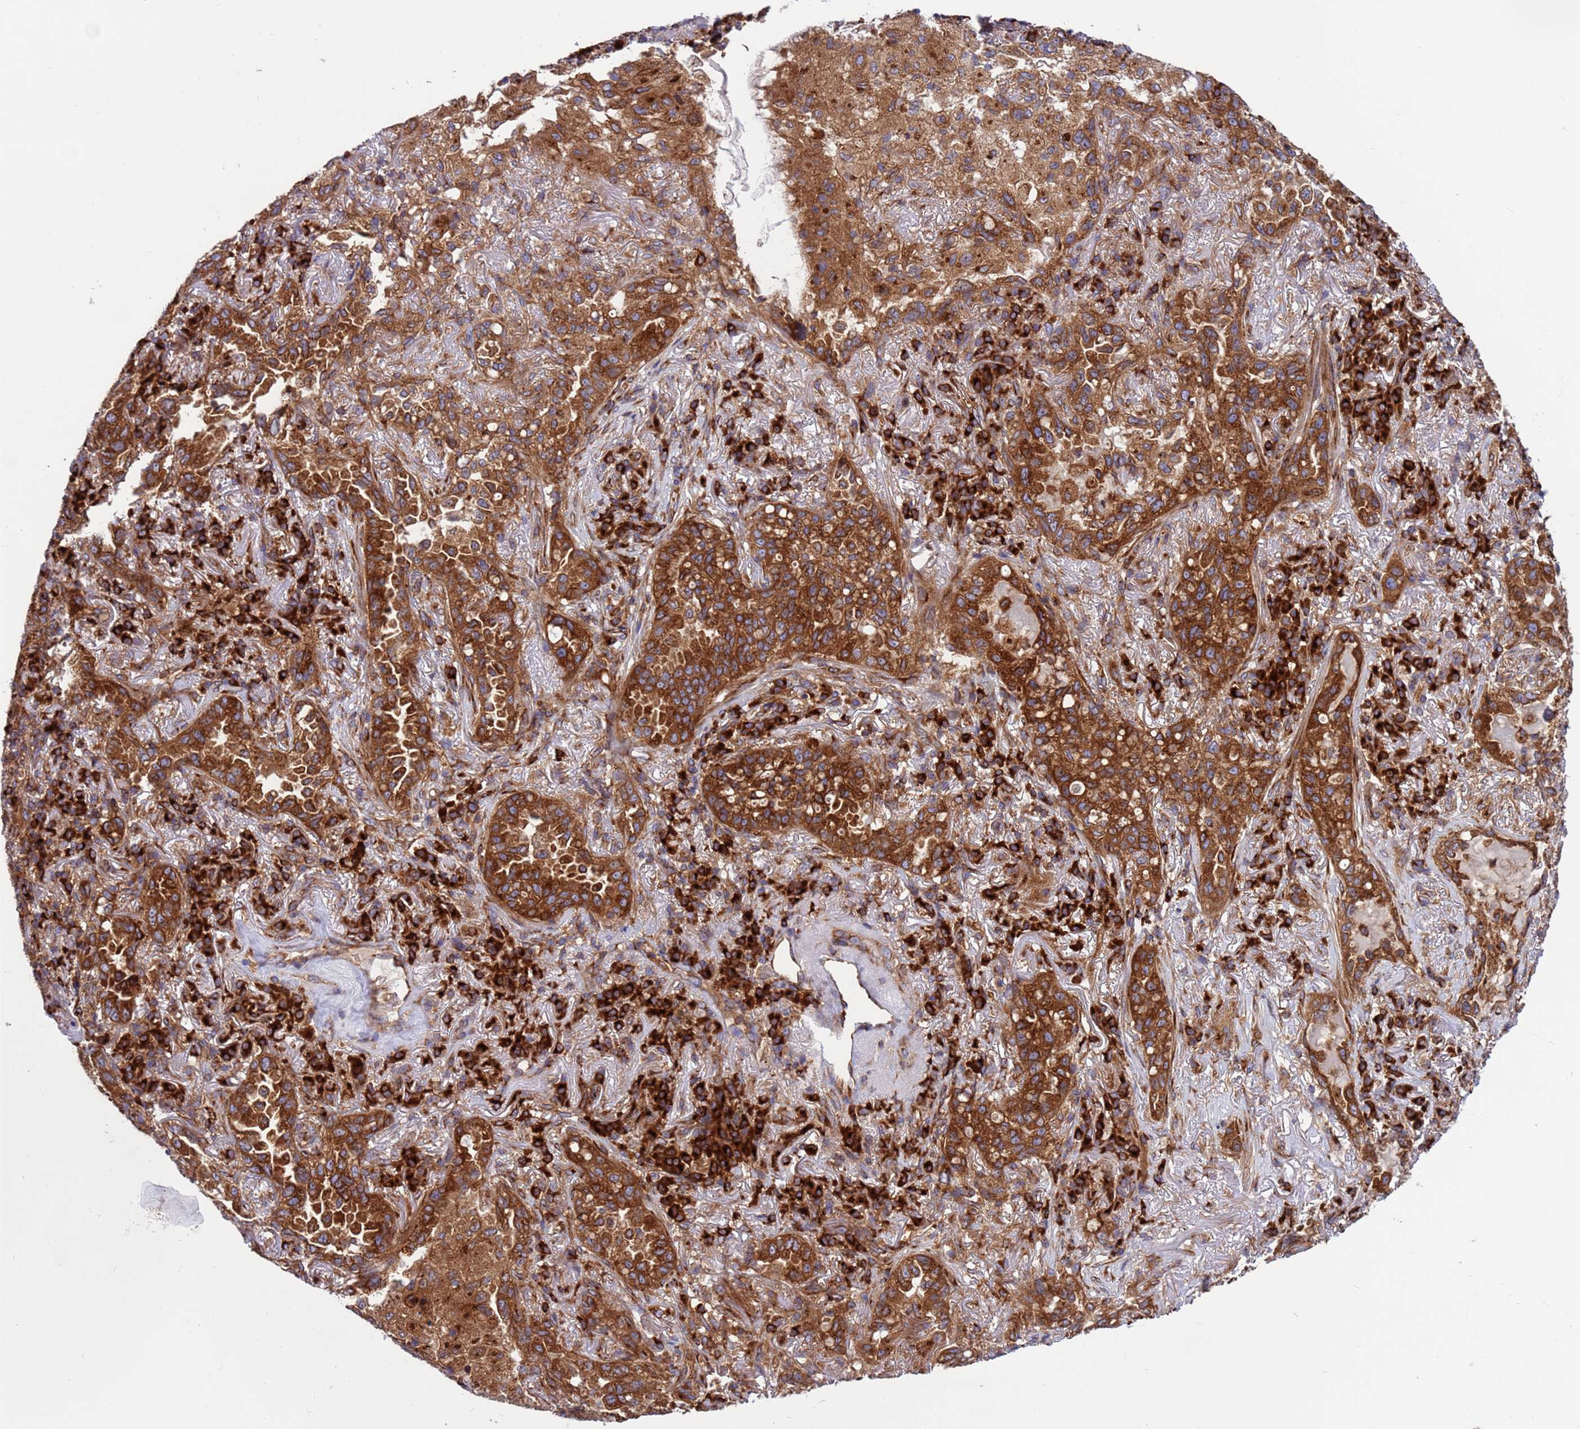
{"staining": {"intensity": "strong", "quantity": ">75%", "location": "cytoplasmic/membranous"}, "tissue": "lung cancer", "cell_type": "Tumor cells", "image_type": "cancer", "snomed": [{"axis": "morphology", "description": "Adenocarcinoma, NOS"}, {"axis": "topography", "description": "Lung"}], "caption": "Tumor cells show high levels of strong cytoplasmic/membranous staining in about >75% of cells in human lung adenocarcinoma.", "gene": "ZC3HAV1", "patient": {"sex": "female", "age": 69}}